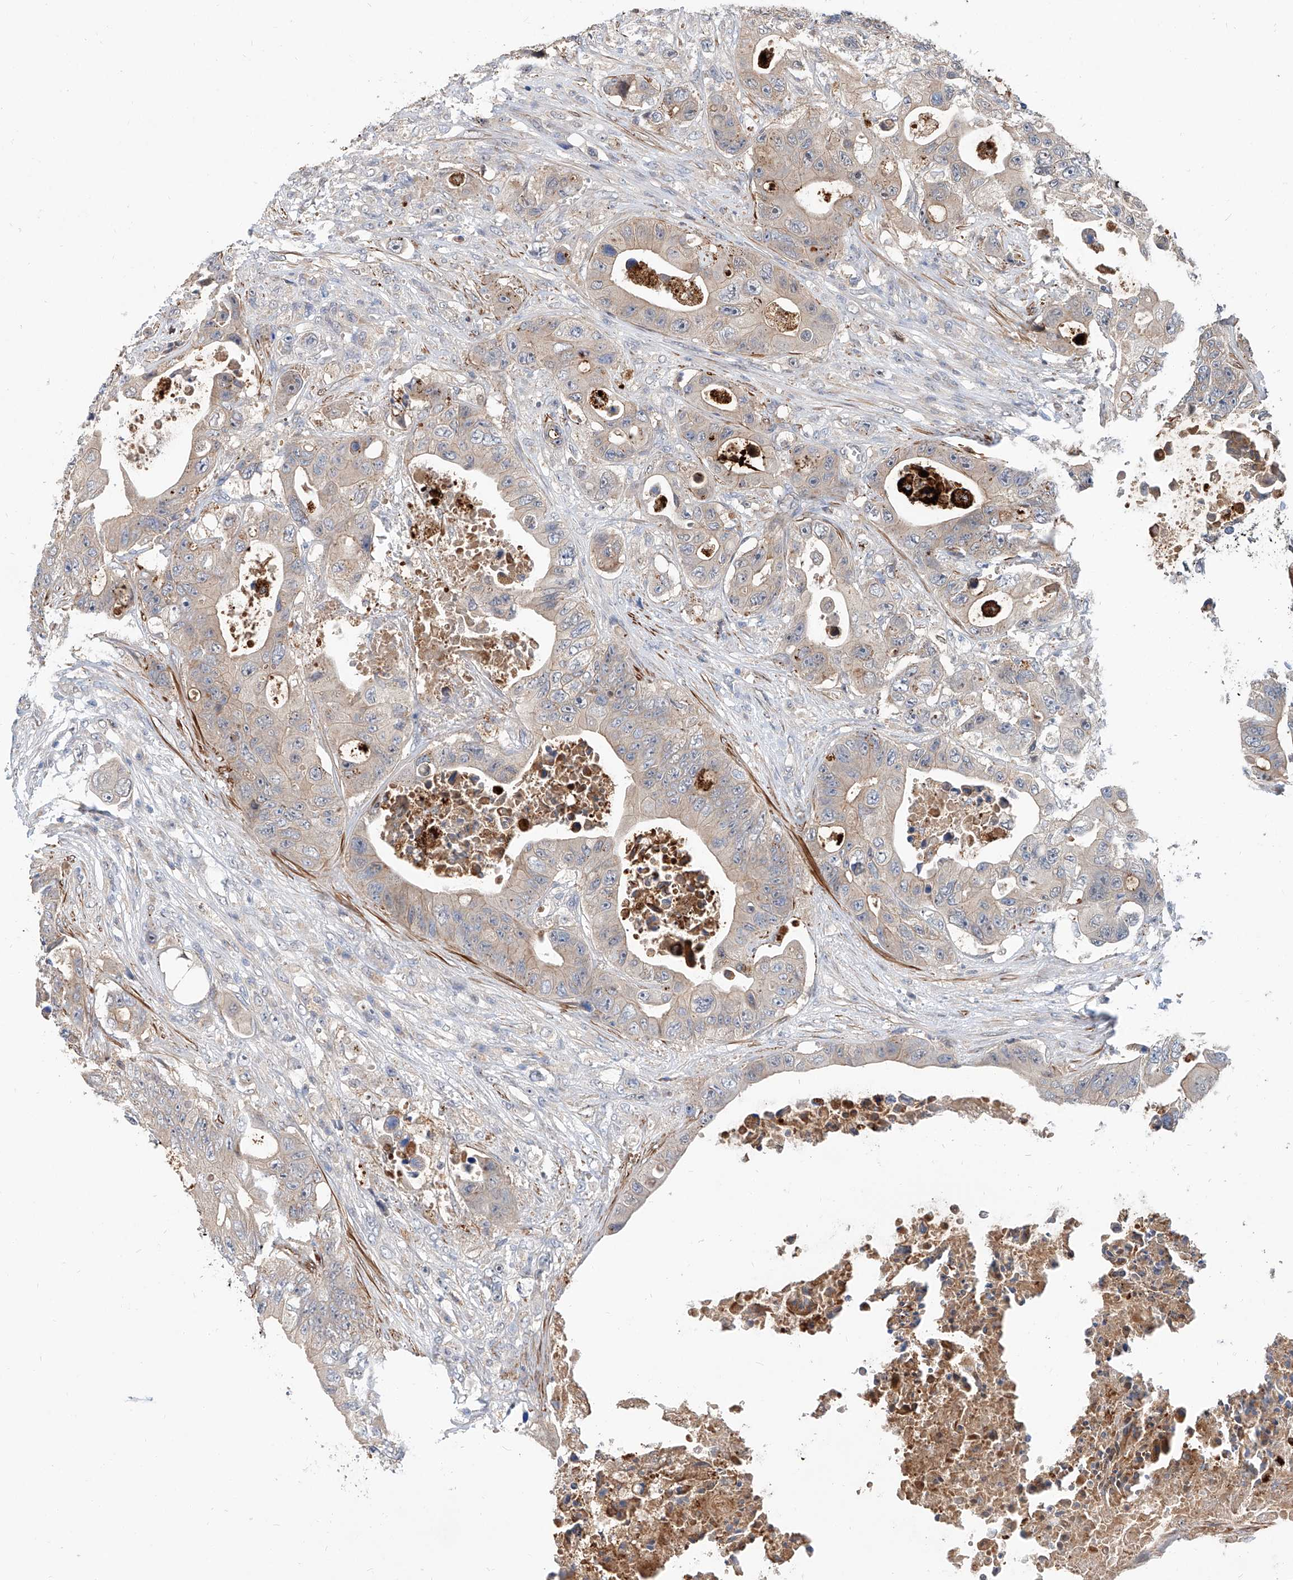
{"staining": {"intensity": "weak", "quantity": "<25%", "location": "cytoplasmic/membranous"}, "tissue": "colorectal cancer", "cell_type": "Tumor cells", "image_type": "cancer", "snomed": [{"axis": "morphology", "description": "Adenocarcinoma, NOS"}, {"axis": "topography", "description": "Colon"}], "caption": "Immunohistochemistry (IHC) micrograph of human colorectal cancer stained for a protein (brown), which exhibits no positivity in tumor cells.", "gene": "MAGEE2", "patient": {"sex": "female", "age": 46}}